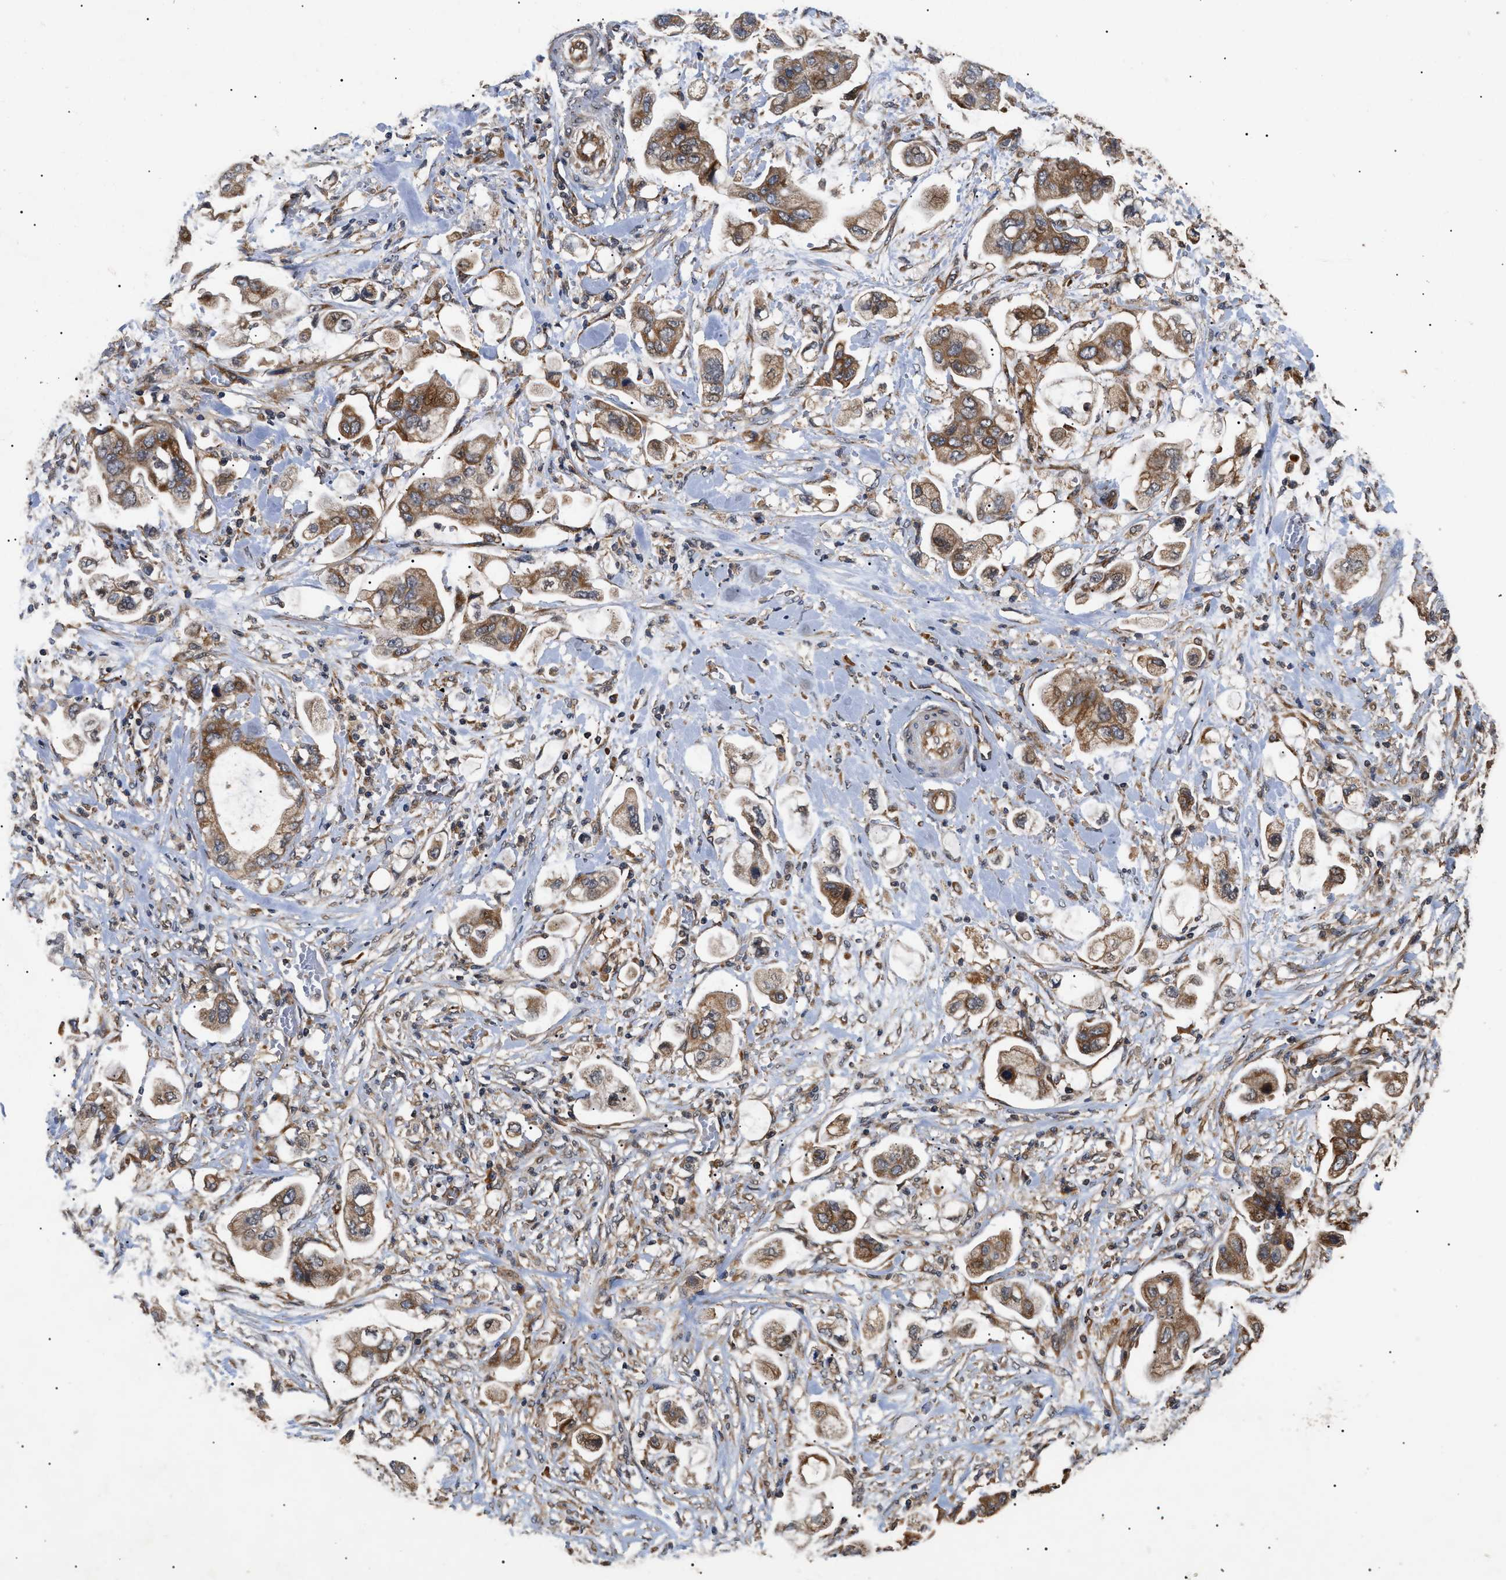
{"staining": {"intensity": "moderate", "quantity": ">75%", "location": "cytoplasmic/membranous"}, "tissue": "stomach cancer", "cell_type": "Tumor cells", "image_type": "cancer", "snomed": [{"axis": "morphology", "description": "Adenocarcinoma, NOS"}, {"axis": "topography", "description": "Stomach"}], "caption": "Protein staining reveals moderate cytoplasmic/membranous staining in about >75% of tumor cells in stomach cancer. (IHC, brightfield microscopy, high magnification).", "gene": "ASTL", "patient": {"sex": "male", "age": 62}}